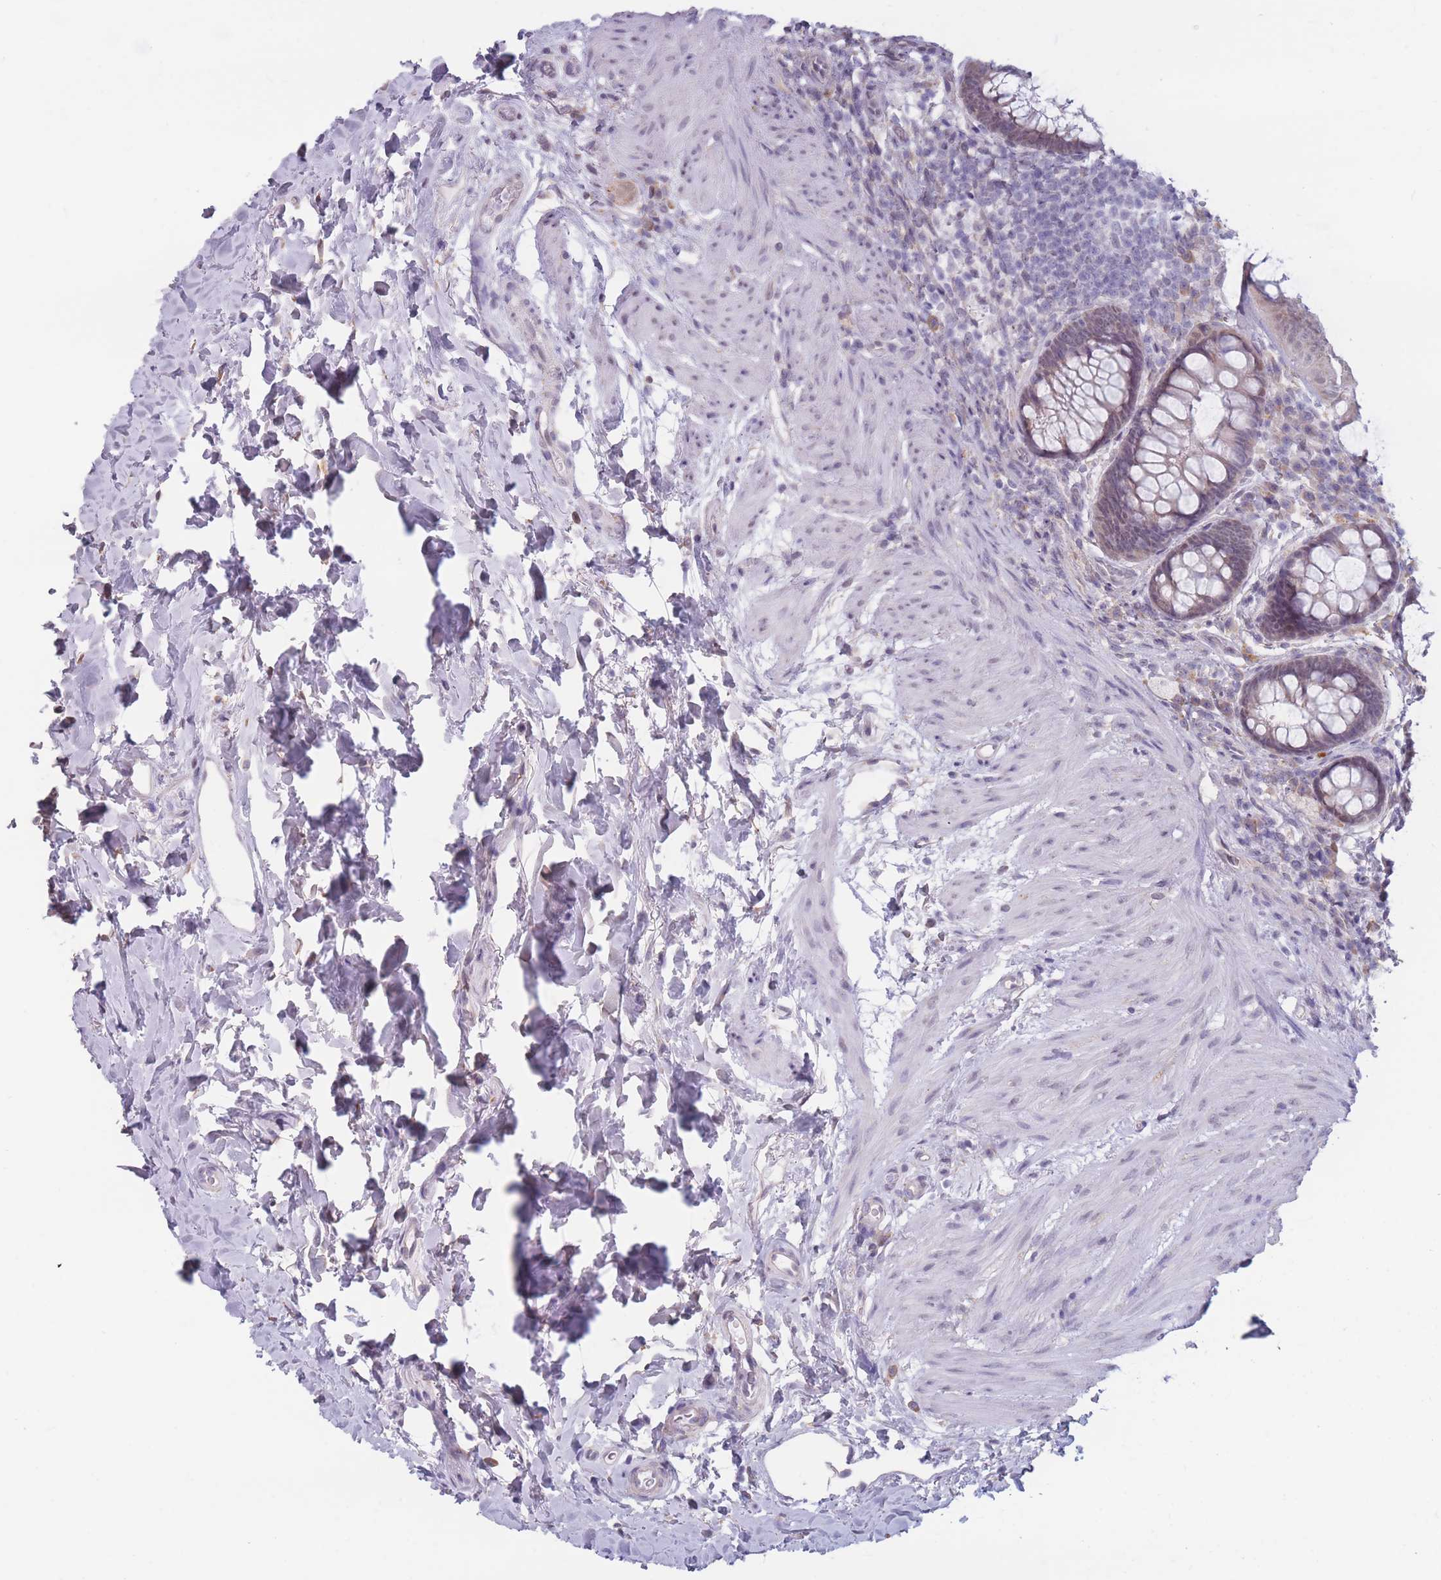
{"staining": {"intensity": "weak", "quantity": "<25%", "location": "cytoplasmic/membranous"}, "tissue": "rectum", "cell_type": "Glandular cells", "image_type": "normal", "snomed": [{"axis": "morphology", "description": "Normal tissue, NOS"}, {"axis": "topography", "description": "Rectum"}, {"axis": "topography", "description": "Peripheral nerve tissue"}], "caption": "Rectum was stained to show a protein in brown. There is no significant positivity in glandular cells. (Stains: DAB (3,3'-diaminobenzidine) immunohistochemistry (IHC) with hematoxylin counter stain, Microscopy: brightfield microscopy at high magnification).", "gene": "COL27A1", "patient": {"sex": "female", "age": 69}}